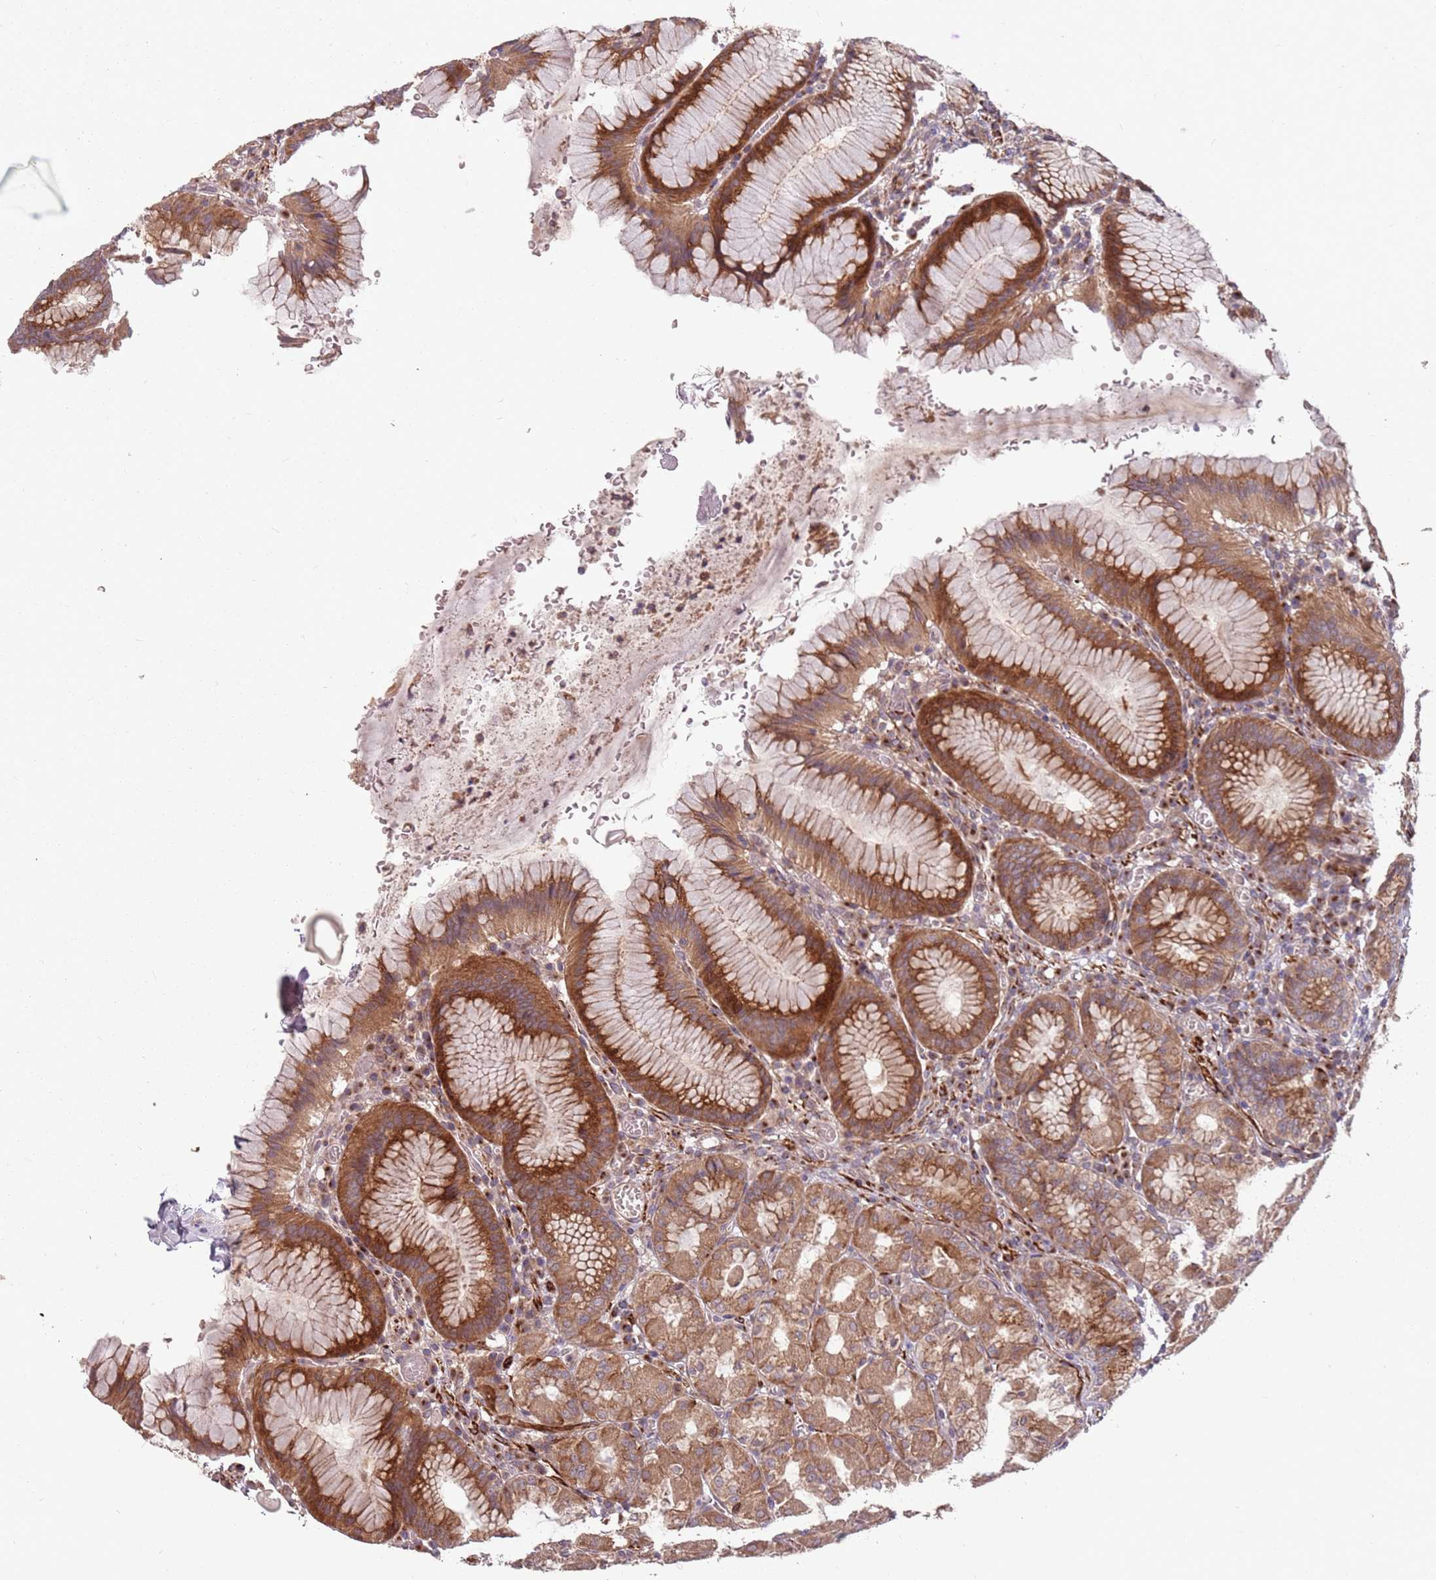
{"staining": {"intensity": "strong", "quantity": ">75%", "location": "cytoplasmic/membranous"}, "tissue": "stomach", "cell_type": "Glandular cells", "image_type": "normal", "snomed": [{"axis": "morphology", "description": "Normal tissue, NOS"}, {"axis": "topography", "description": "Stomach"}], "caption": "A brown stain highlights strong cytoplasmic/membranous staining of a protein in glandular cells of normal human stomach. Nuclei are stained in blue.", "gene": "PLD6", "patient": {"sex": "male", "age": 55}}